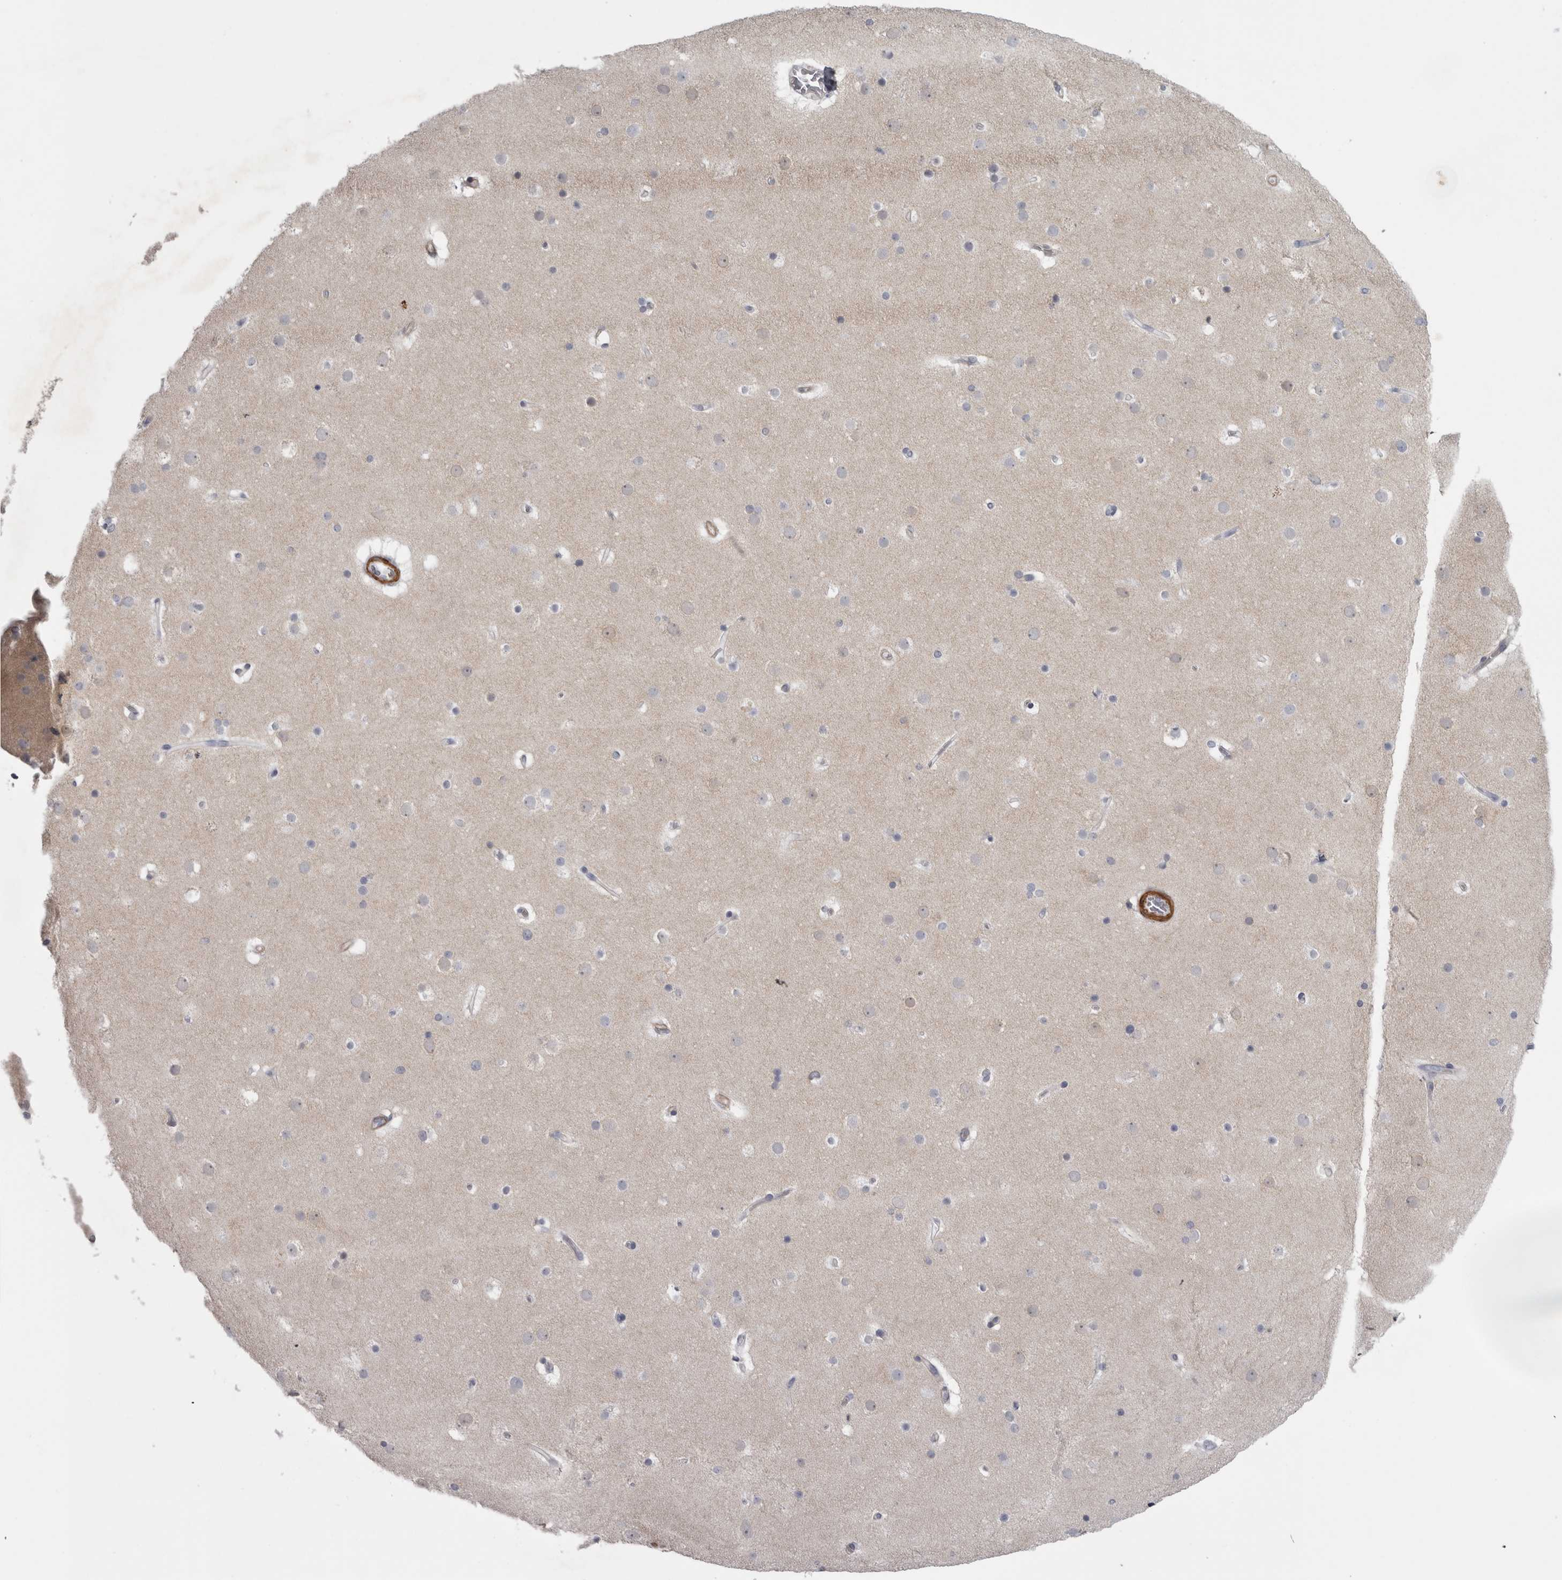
{"staining": {"intensity": "negative", "quantity": "none", "location": "none"}, "tissue": "cerebral cortex", "cell_type": "Endothelial cells", "image_type": "normal", "snomed": [{"axis": "morphology", "description": "Normal tissue, NOS"}, {"axis": "topography", "description": "Cerebral cortex"}], "caption": "This is an immunohistochemistry photomicrograph of normal human cerebral cortex. There is no expression in endothelial cells.", "gene": "PPP1R12B", "patient": {"sex": "male", "age": 57}}